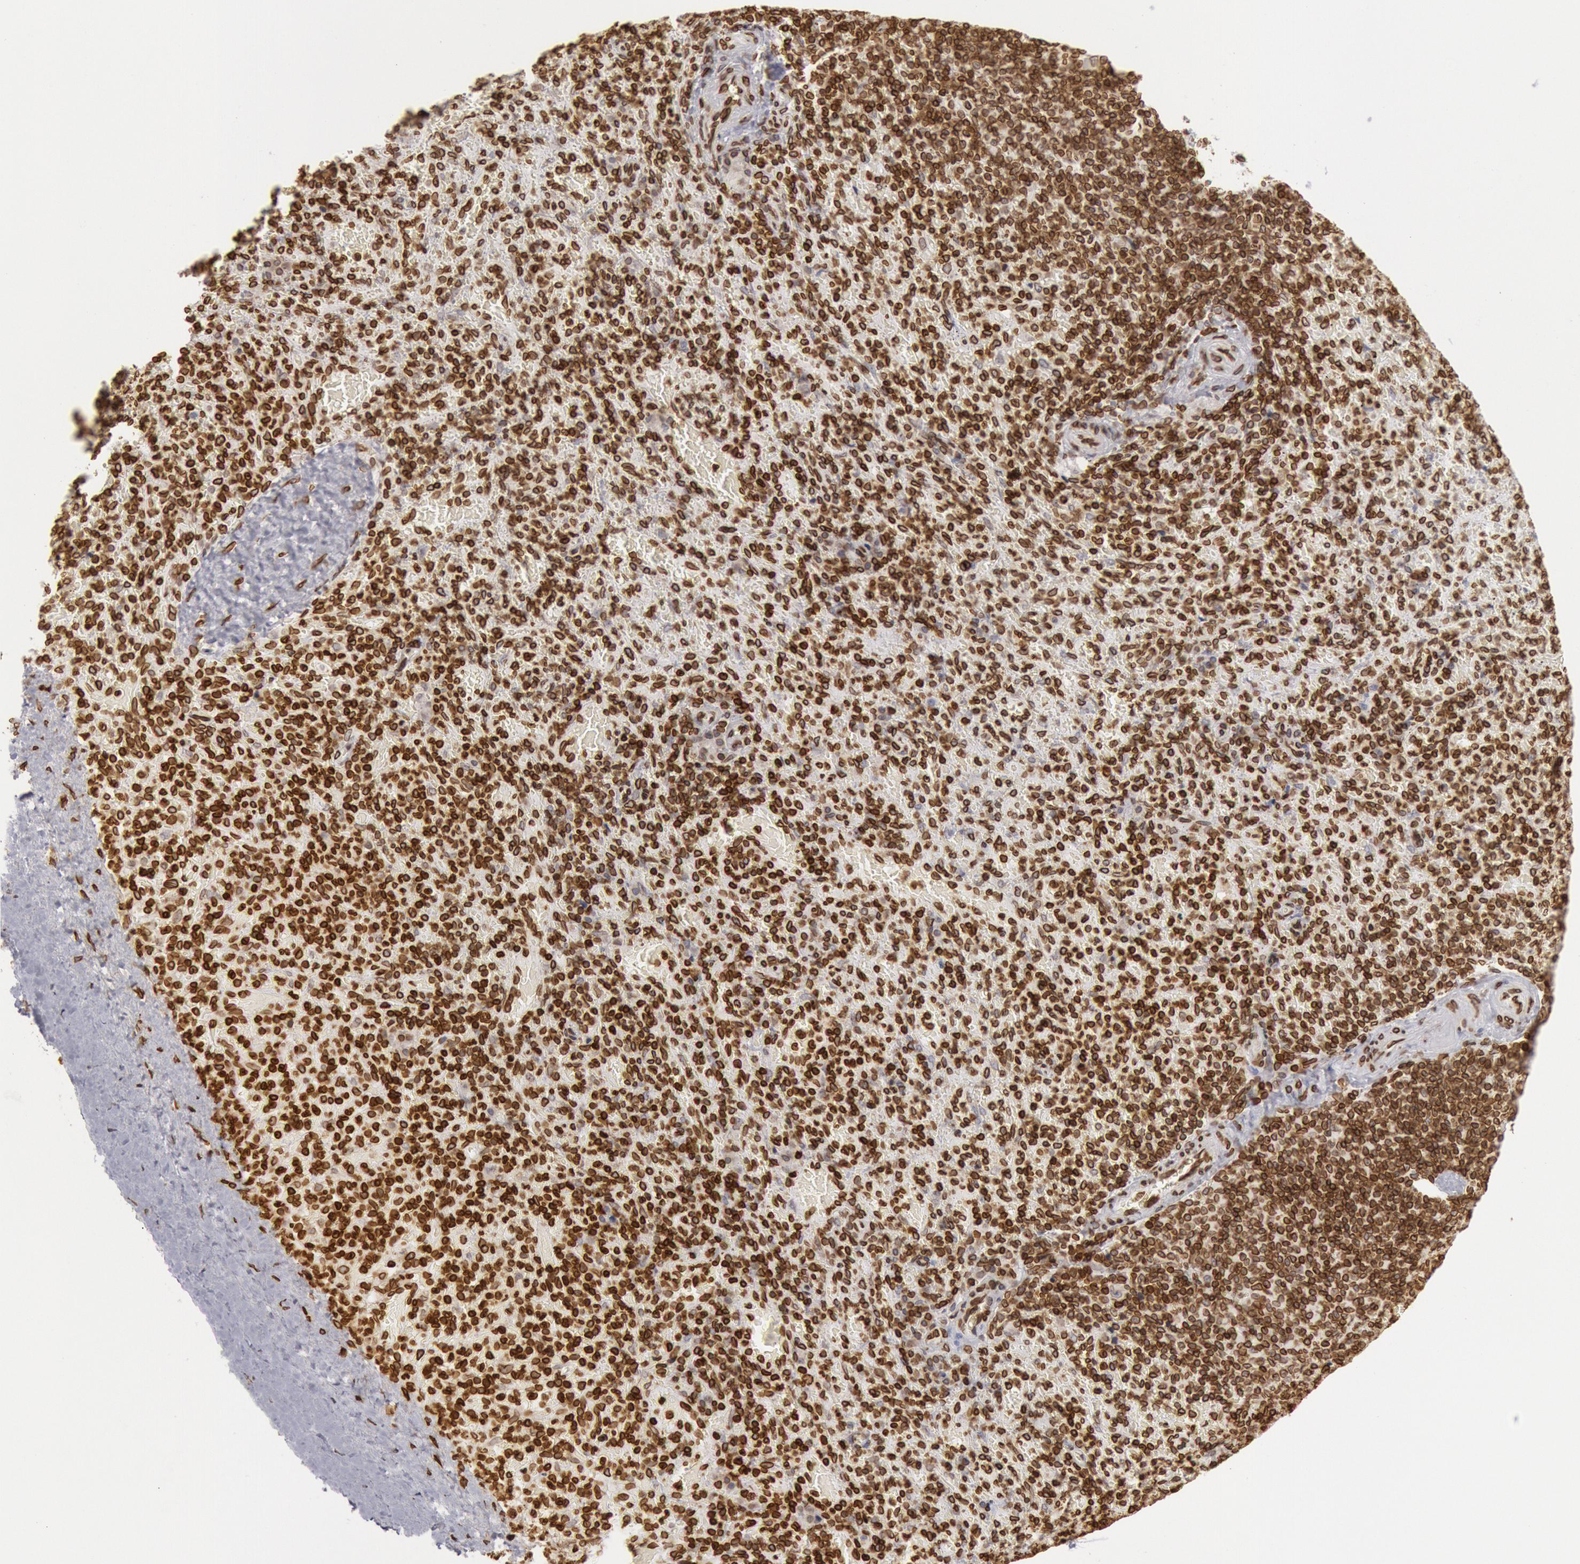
{"staining": {"intensity": "strong", "quantity": ">75%", "location": "nuclear"}, "tissue": "spleen", "cell_type": "Cells in red pulp", "image_type": "normal", "snomed": [{"axis": "morphology", "description": "Normal tissue, NOS"}, {"axis": "topography", "description": "Spleen"}], "caption": "Immunohistochemistry (IHC) micrograph of normal human spleen stained for a protein (brown), which displays high levels of strong nuclear positivity in about >75% of cells in red pulp.", "gene": "SUN2", "patient": {"sex": "female", "age": 50}}